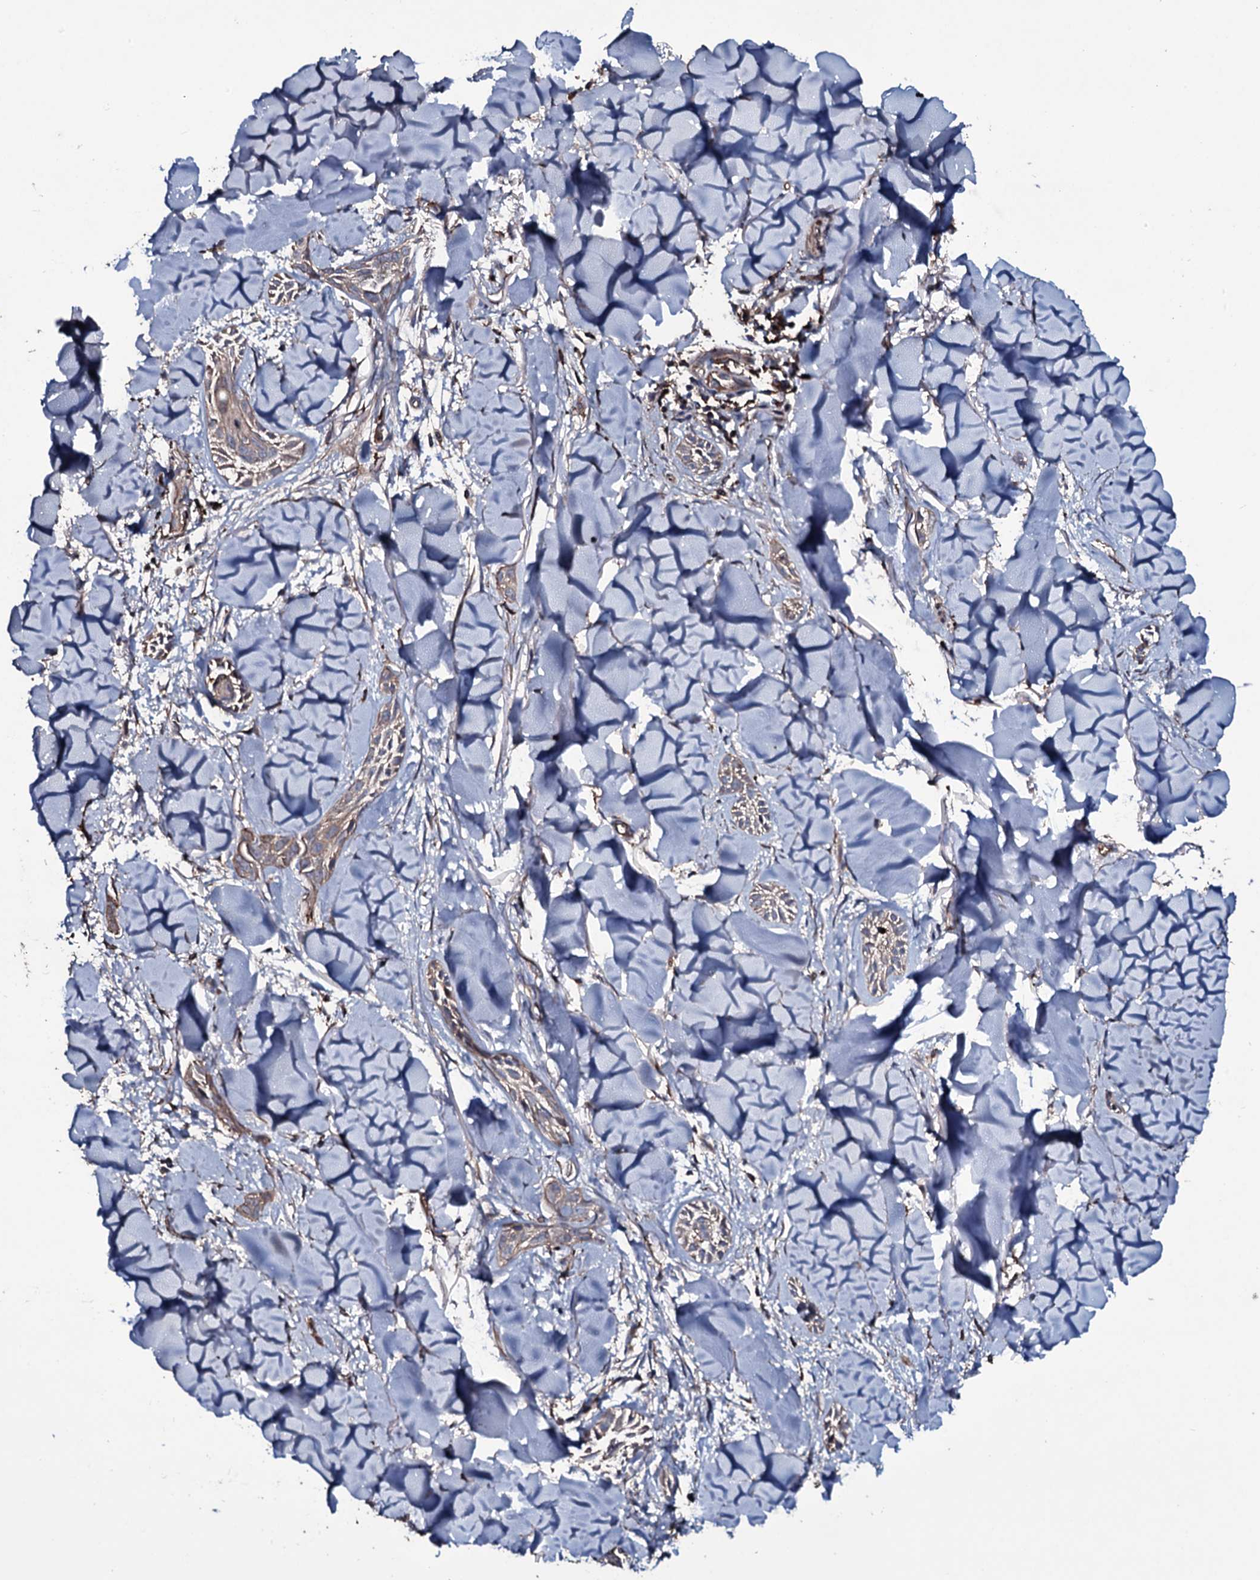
{"staining": {"intensity": "weak", "quantity": "25%-75%", "location": "cytoplasmic/membranous"}, "tissue": "skin cancer", "cell_type": "Tumor cells", "image_type": "cancer", "snomed": [{"axis": "morphology", "description": "Basal cell carcinoma"}, {"axis": "topography", "description": "Skin"}], "caption": "A high-resolution photomicrograph shows IHC staining of skin cancer, which reveals weak cytoplasmic/membranous staining in approximately 25%-75% of tumor cells.", "gene": "ZSWIM8", "patient": {"sex": "female", "age": 59}}